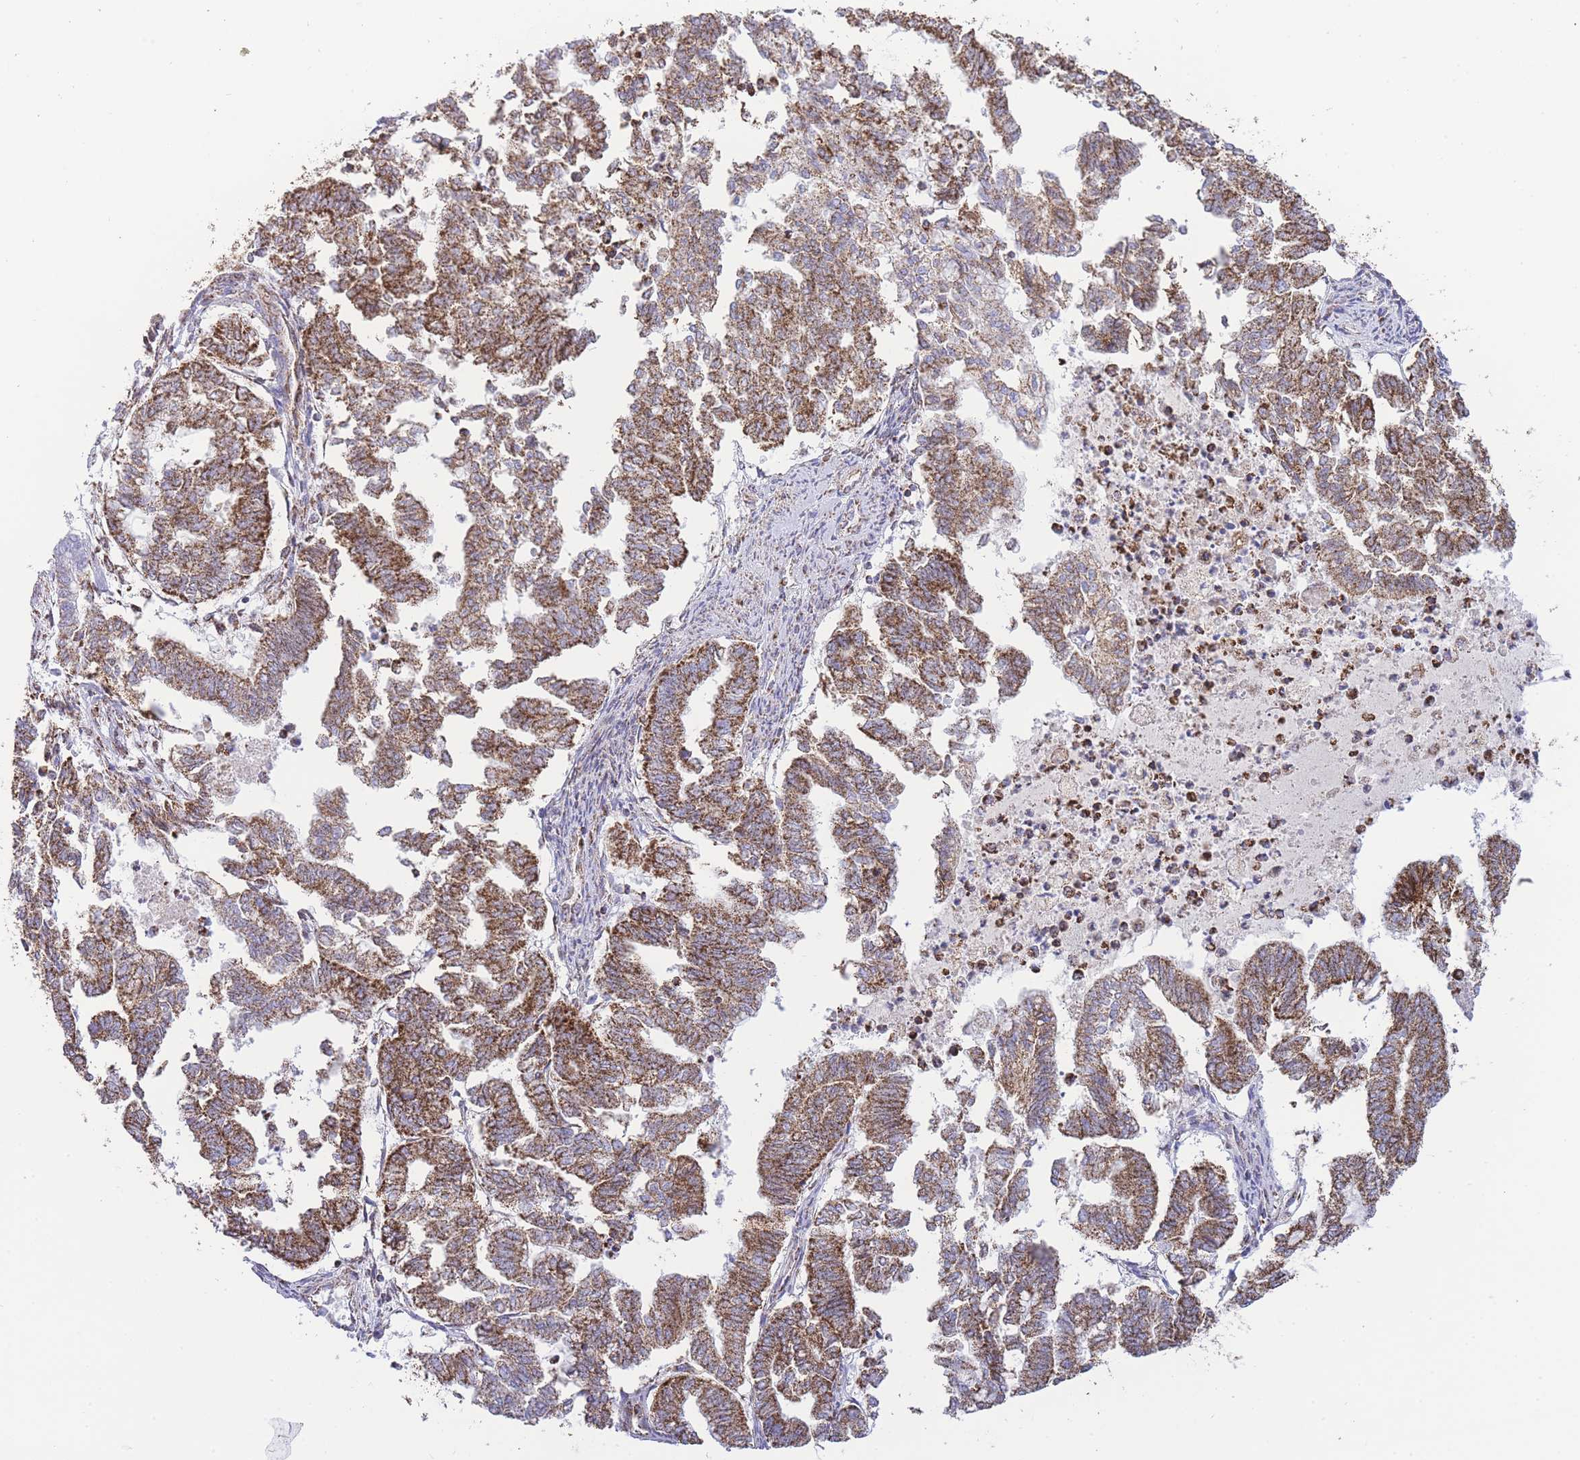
{"staining": {"intensity": "strong", "quantity": ">75%", "location": "cytoplasmic/membranous"}, "tissue": "endometrial cancer", "cell_type": "Tumor cells", "image_type": "cancer", "snomed": [{"axis": "morphology", "description": "Adenocarcinoma, NOS"}, {"axis": "topography", "description": "Endometrium"}], "caption": "Protein expression analysis of human endometrial cancer reveals strong cytoplasmic/membranous staining in approximately >75% of tumor cells.", "gene": "GSTM1", "patient": {"sex": "female", "age": 79}}